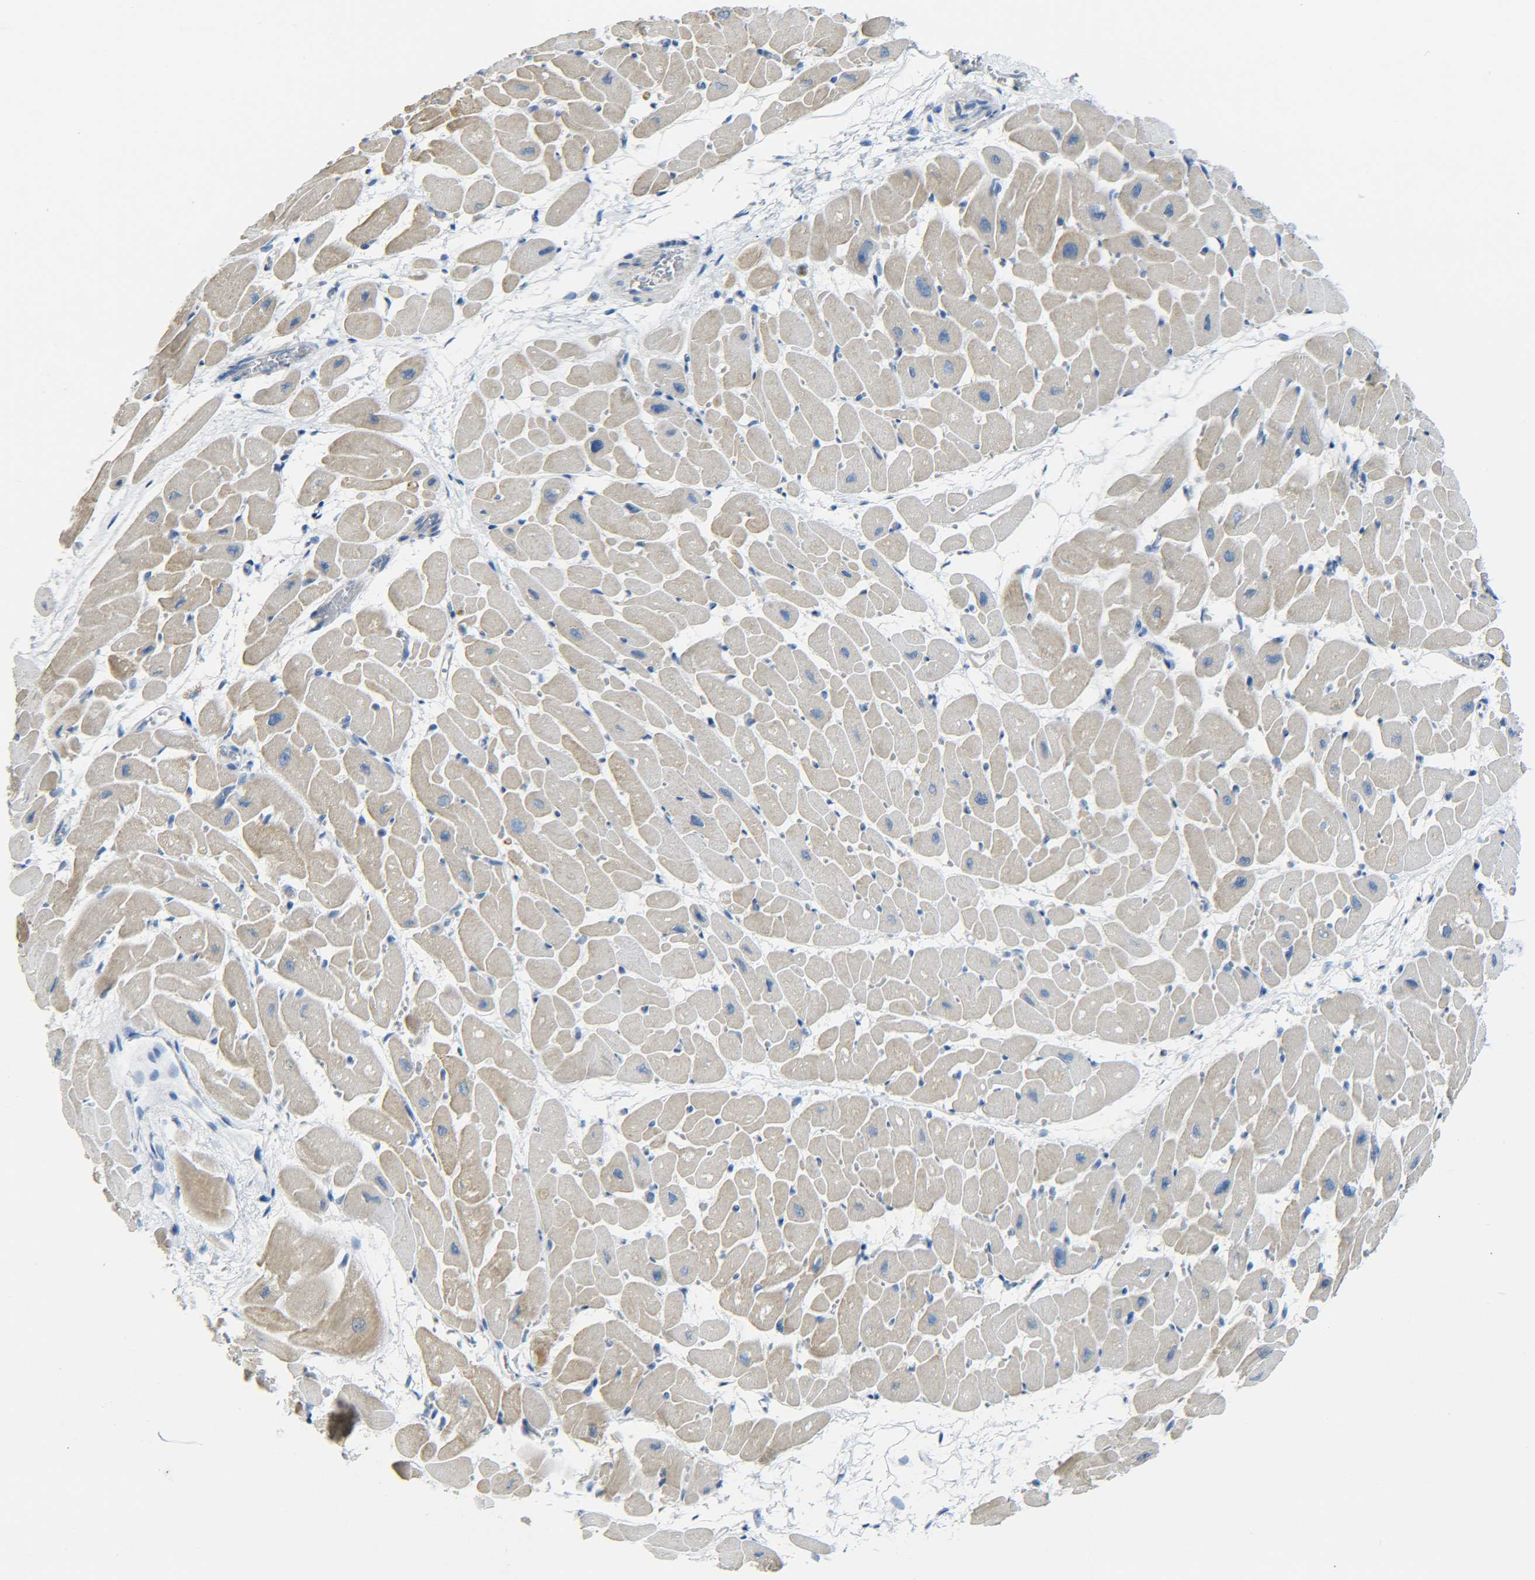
{"staining": {"intensity": "weak", "quantity": "25%-75%", "location": "cytoplasmic/membranous"}, "tissue": "heart muscle", "cell_type": "Cardiomyocytes", "image_type": "normal", "snomed": [{"axis": "morphology", "description": "Normal tissue, NOS"}, {"axis": "topography", "description": "Heart"}], "caption": "IHC (DAB) staining of benign heart muscle displays weak cytoplasmic/membranous protein staining in about 25%-75% of cardiomyocytes.", "gene": "C15orf48", "patient": {"sex": "male", "age": 45}}